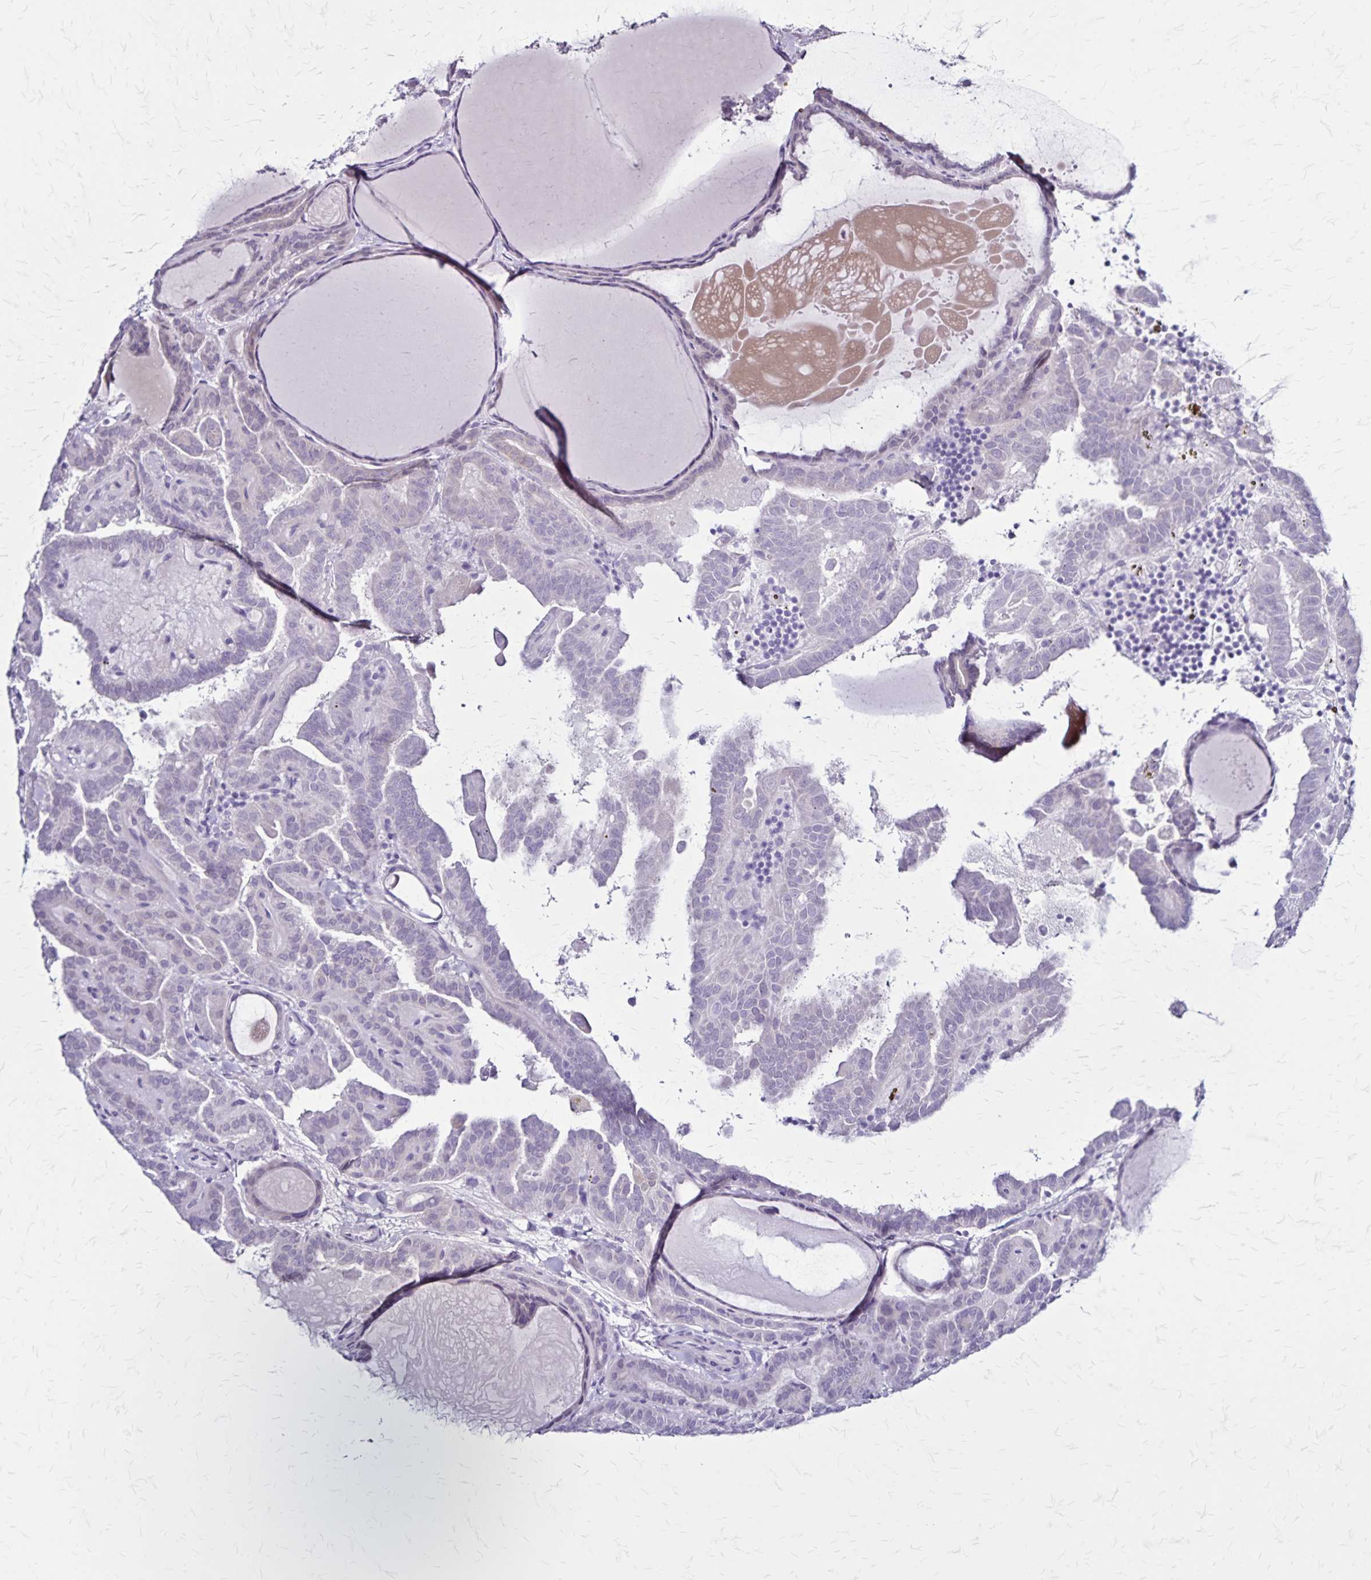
{"staining": {"intensity": "negative", "quantity": "none", "location": "none"}, "tissue": "thyroid cancer", "cell_type": "Tumor cells", "image_type": "cancer", "snomed": [{"axis": "morphology", "description": "Papillary adenocarcinoma, NOS"}, {"axis": "topography", "description": "Thyroid gland"}], "caption": "Protein analysis of papillary adenocarcinoma (thyroid) displays no significant staining in tumor cells.", "gene": "PLXNA4", "patient": {"sex": "female", "age": 46}}